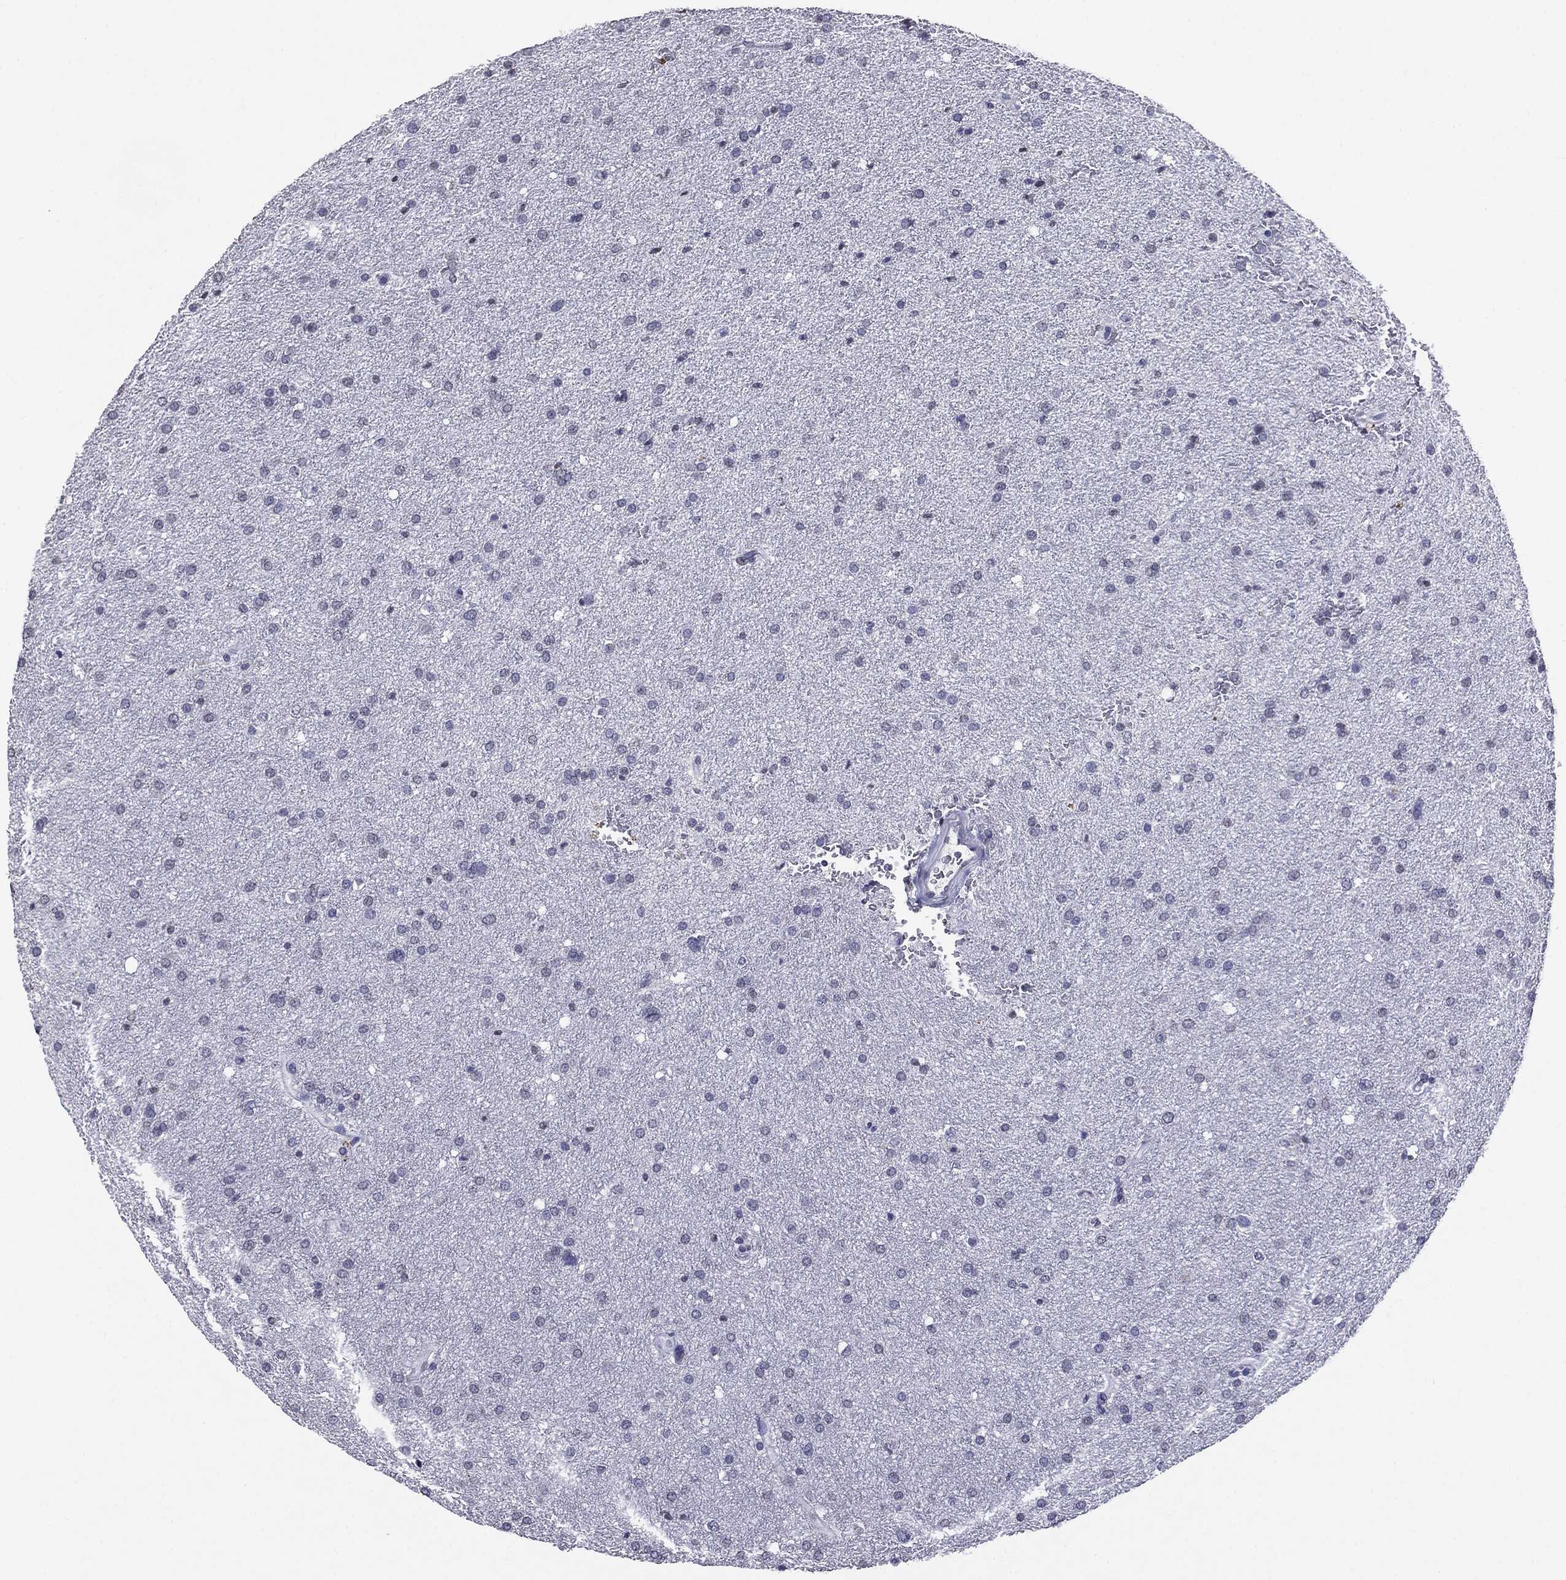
{"staining": {"intensity": "negative", "quantity": "none", "location": "none"}, "tissue": "glioma", "cell_type": "Tumor cells", "image_type": "cancer", "snomed": [{"axis": "morphology", "description": "Glioma, malignant, Low grade"}, {"axis": "topography", "description": "Brain"}], "caption": "The histopathology image reveals no significant staining in tumor cells of glioma.", "gene": "SERPINB4", "patient": {"sex": "female", "age": 37}}